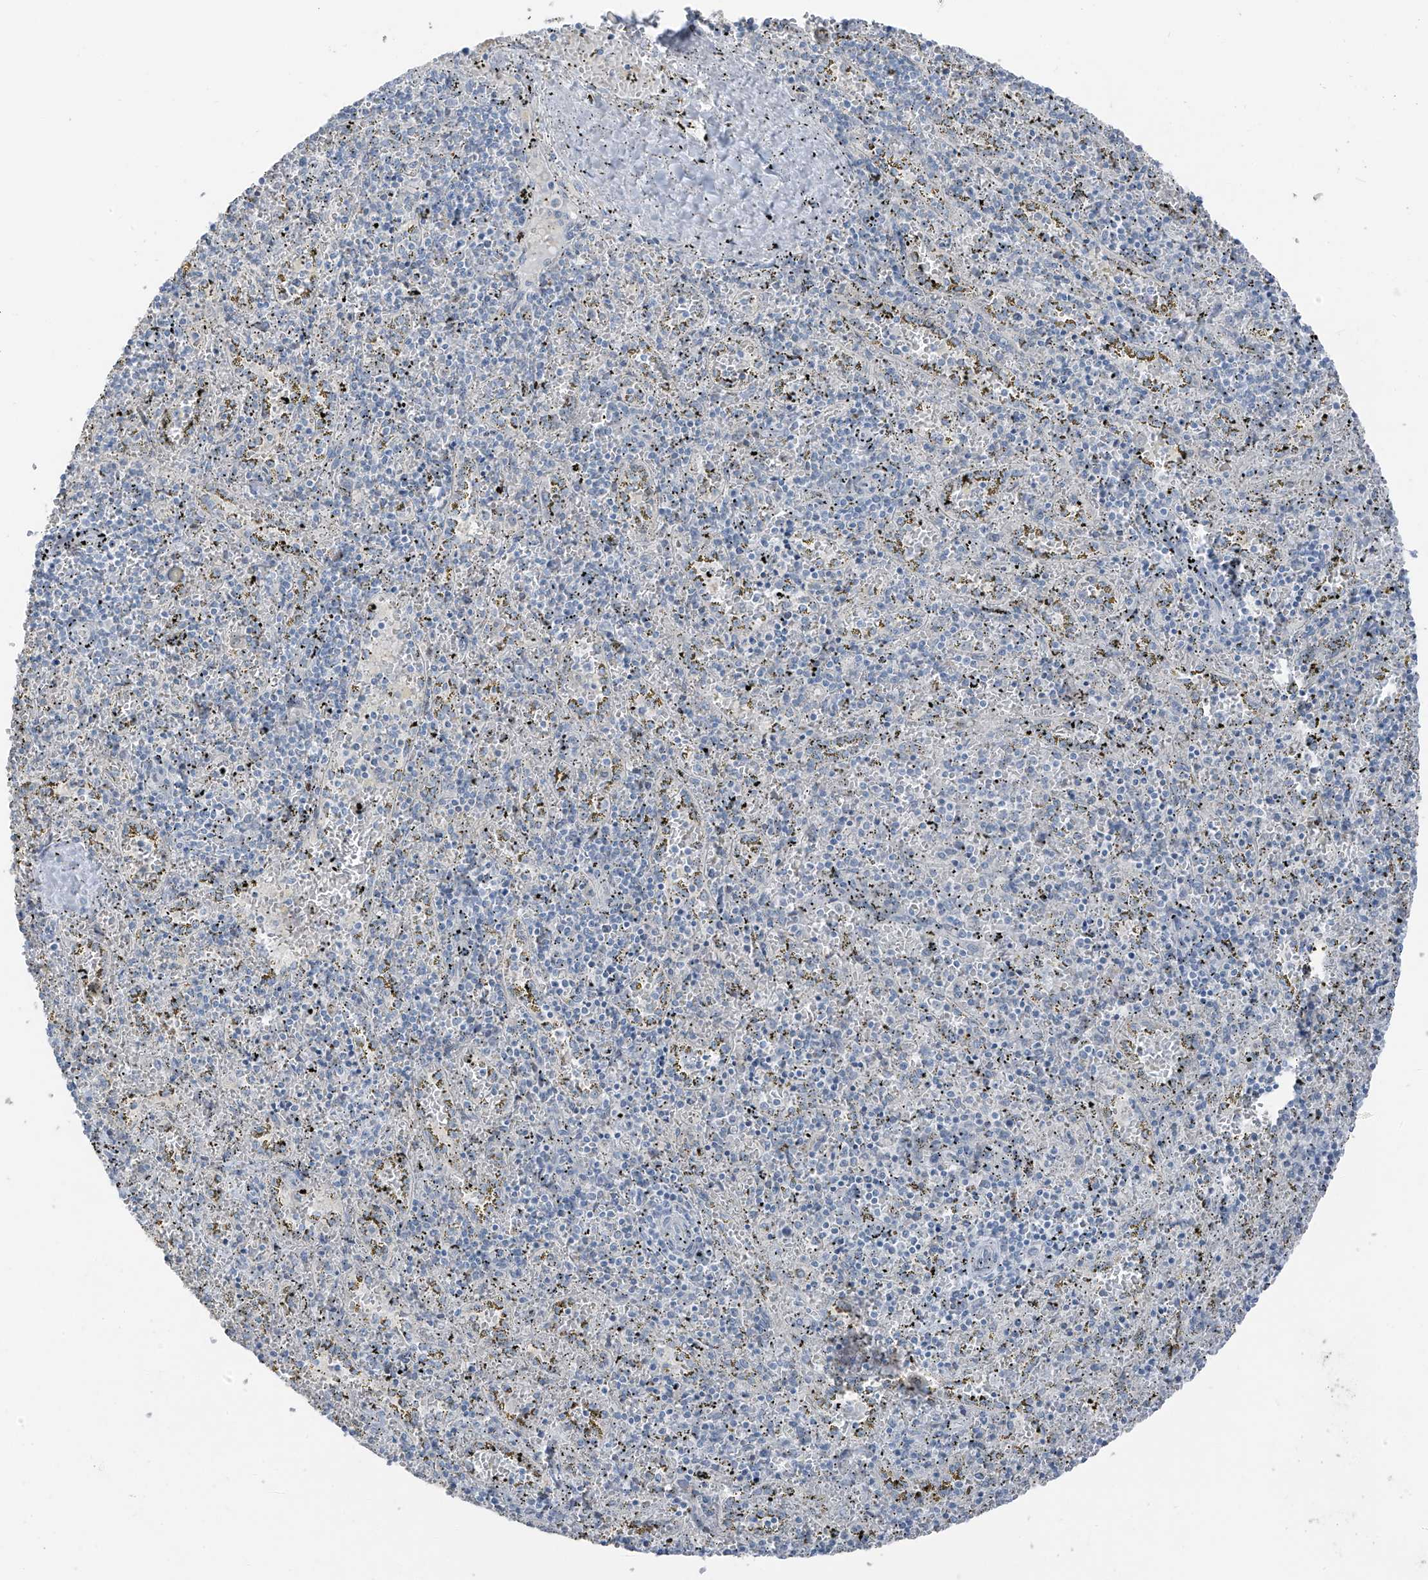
{"staining": {"intensity": "negative", "quantity": "none", "location": "none"}, "tissue": "spleen", "cell_type": "Cells in red pulp", "image_type": "normal", "snomed": [{"axis": "morphology", "description": "Normal tissue, NOS"}, {"axis": "topography", "description": "Spleen"}], "caption": "A high-resolution photomicrograph shows immunohistochemistry staining of normal spleen, which demonstrates no significant staining in cells in red pulp.", "gene": "PRDM6", "patient": {"sex": "male", "age": 11}}